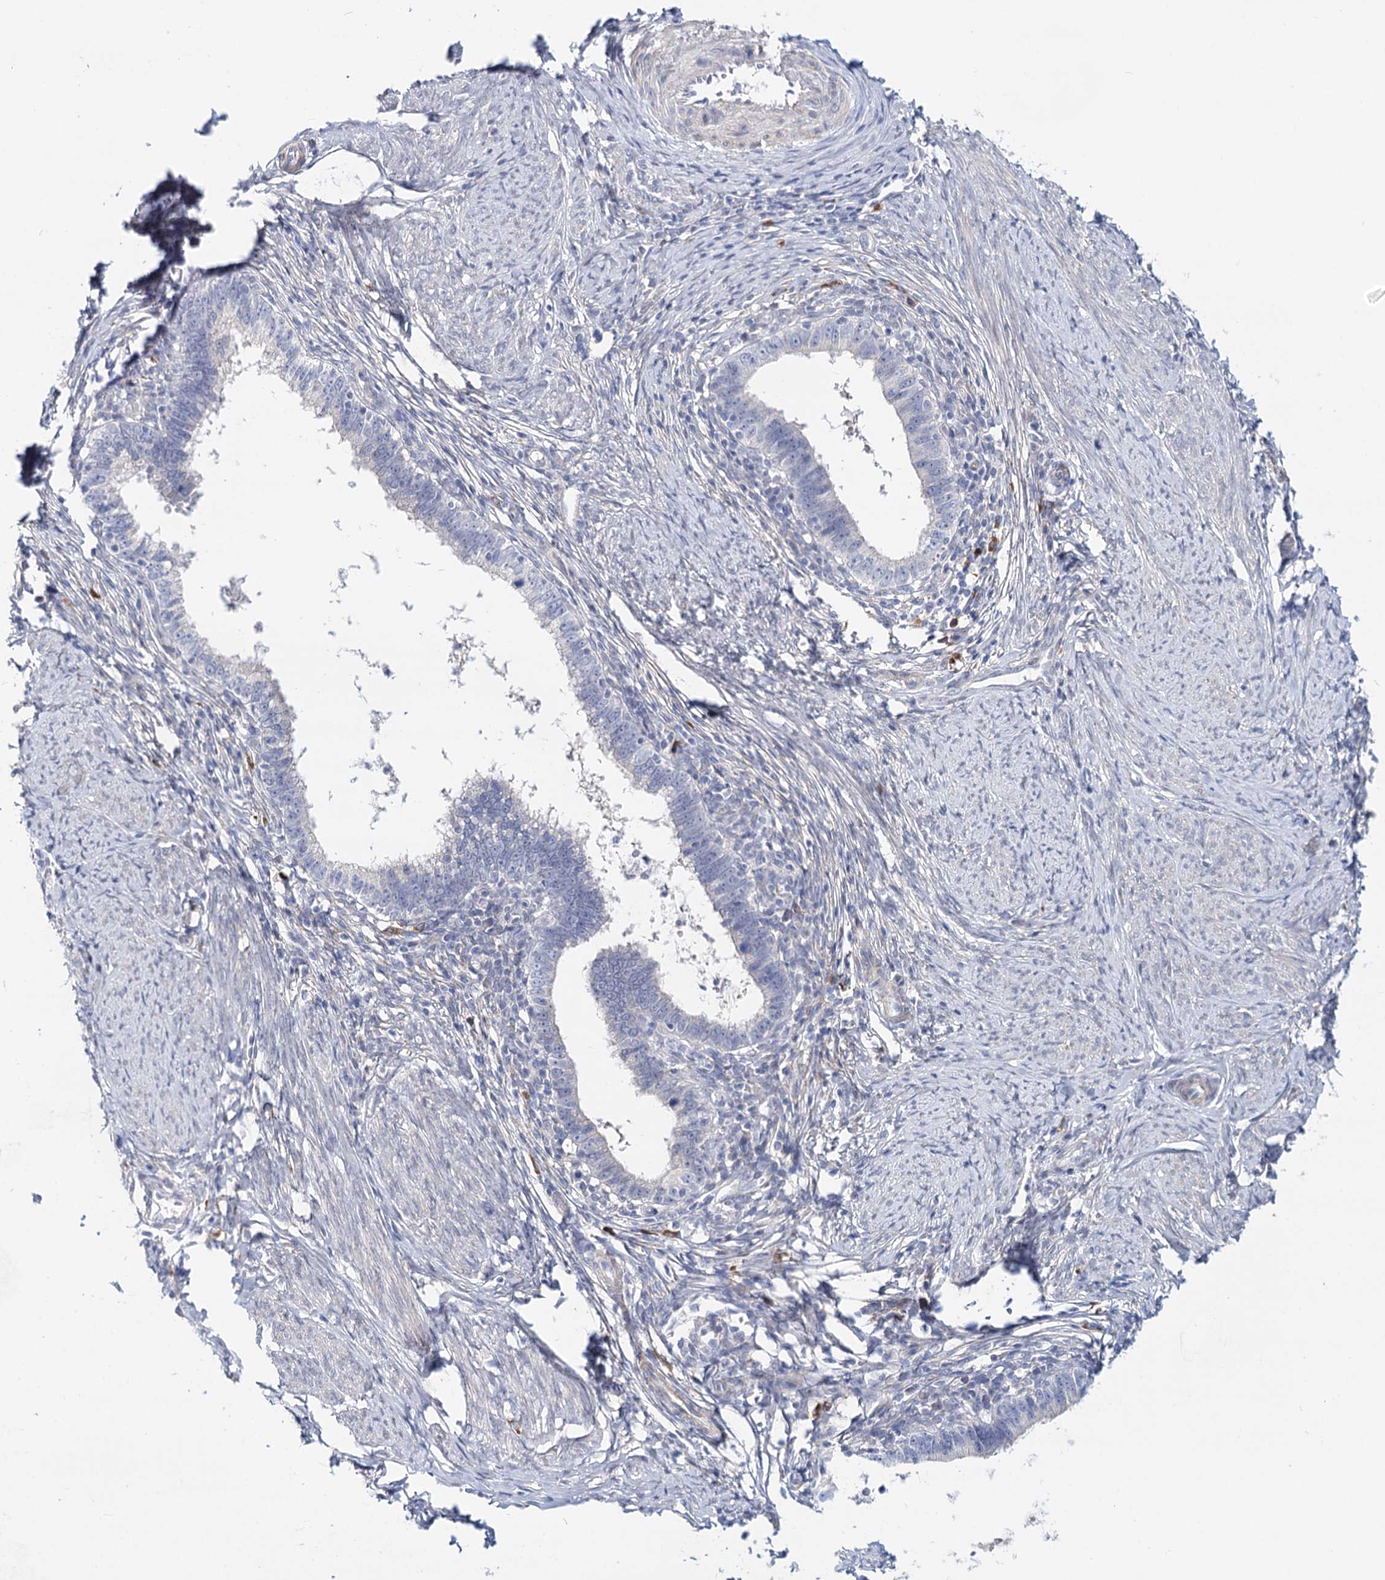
{"staining": {"intensity": "negative", "quantity": "none", "location": "none"}, "tissue": "cervical cancer", "cell_type": "Tumor cells", "image_type": "cancer", "snomed": [{"axis": "morphology", "description": "Adenocarcinoma, NOS"}, {"axis": "topography", "description": "Cervix"}], "caption": "DAB immunohistochemical staining of human cervical cancer (adenocarcinoma) displays no significant staining in tumor cells. (Brightfield microscopy of DAB IHC at high magnification).", "gene": "TEX12", "patient": {"sex": "female", "age": 36}}